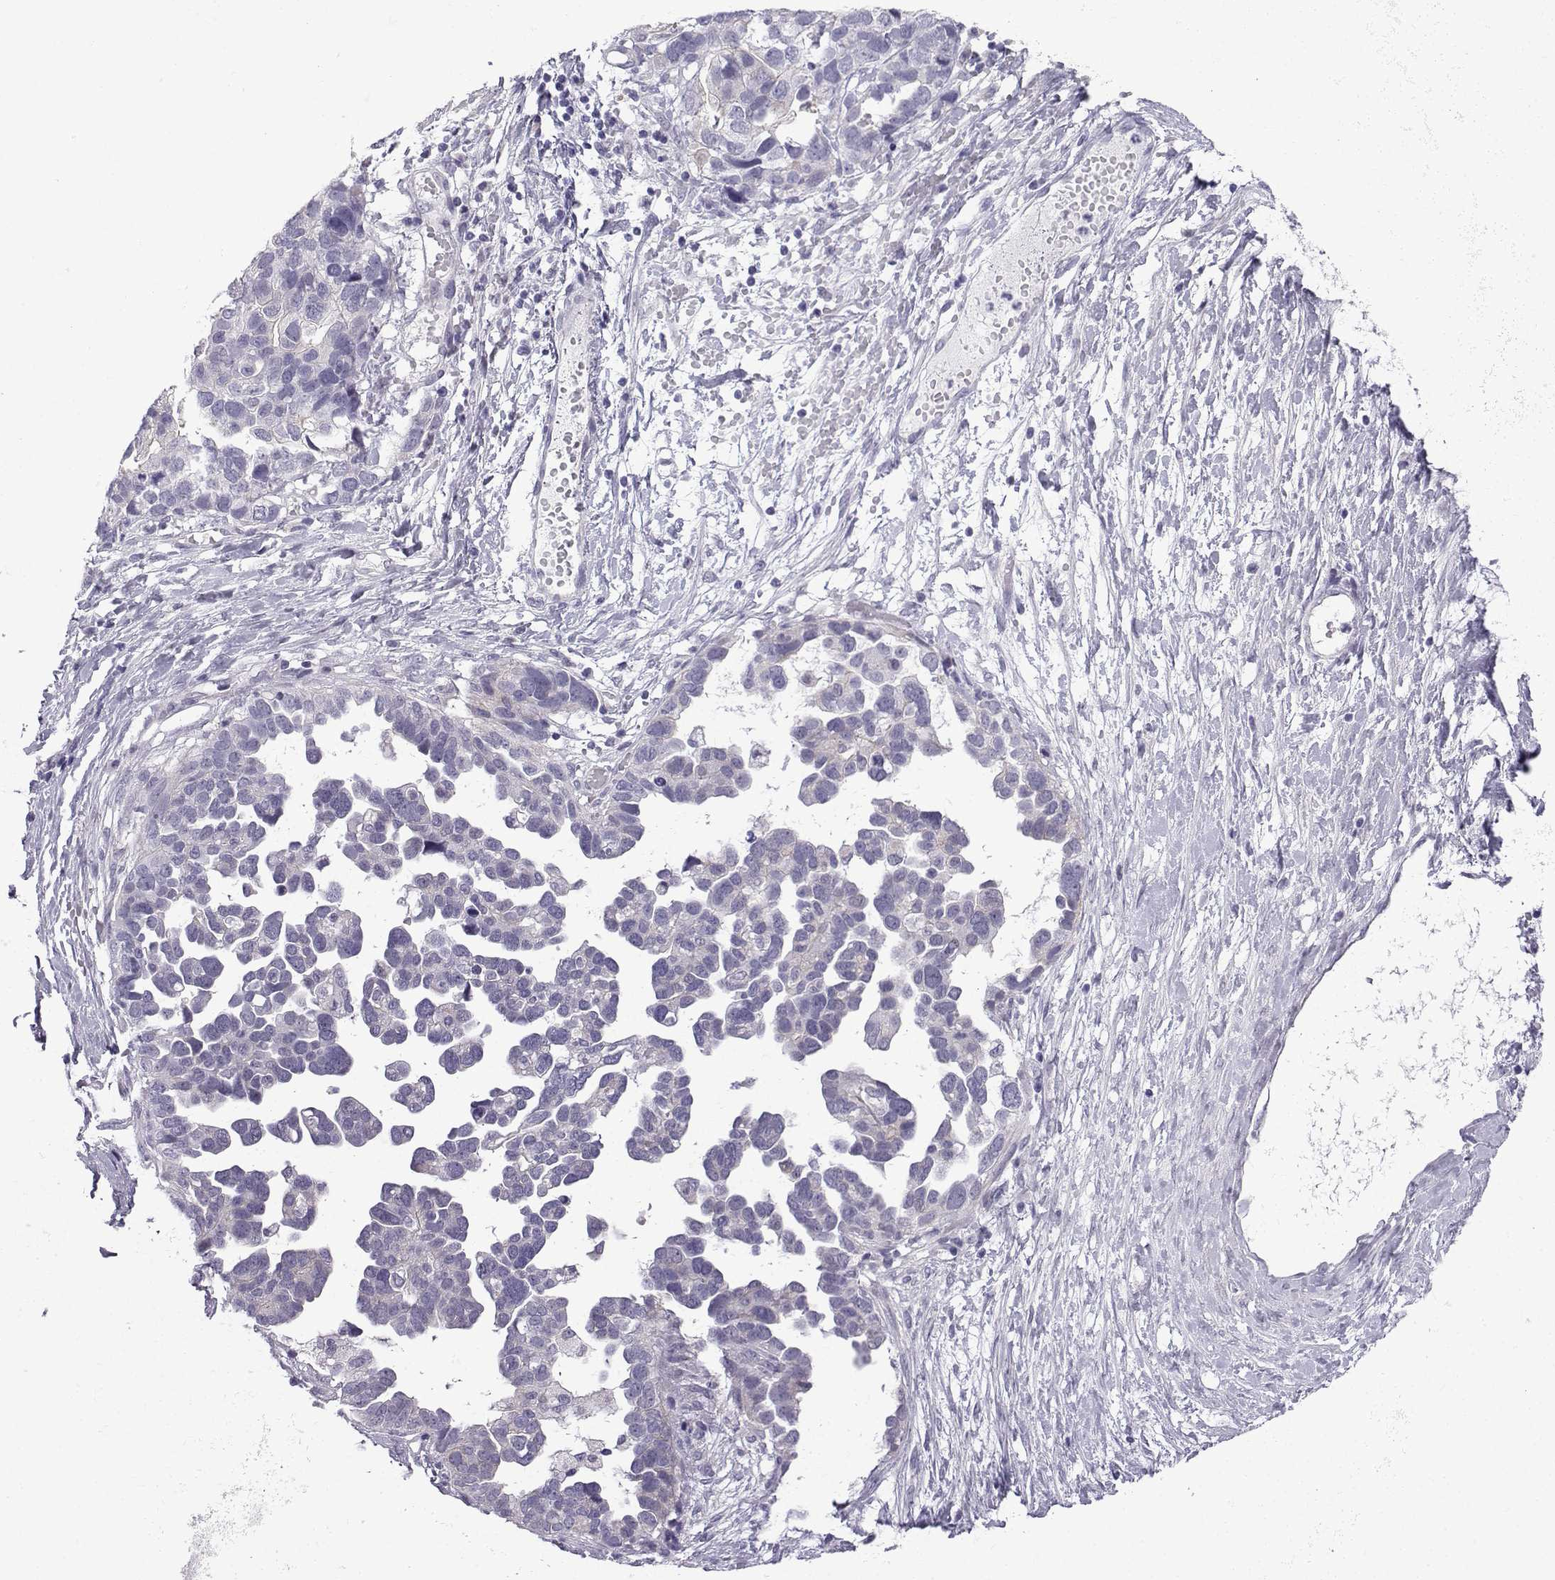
{"staining": {"intensity": "negative", "quantity": "none", "location": "none"}, "tissue": "ovarian cancer", "cell_type": "Tumor cells", "image_type": "cancer", "snomed": [{"axis": "morphology", "description": "Cystadenocarcinoma, serous, NOS"}, {"axis": "topography", "description": "Ovary"}], "caption": "Immunohistochemistry (IHC) of ovarian cancer (serous cystadenocarcinoma) exhibits no staining in tumor cells. (DAB IHC with hematoxylin counter stain).", "gene": "CFAP53", "patient": {"sex": "female", "age": 54}}